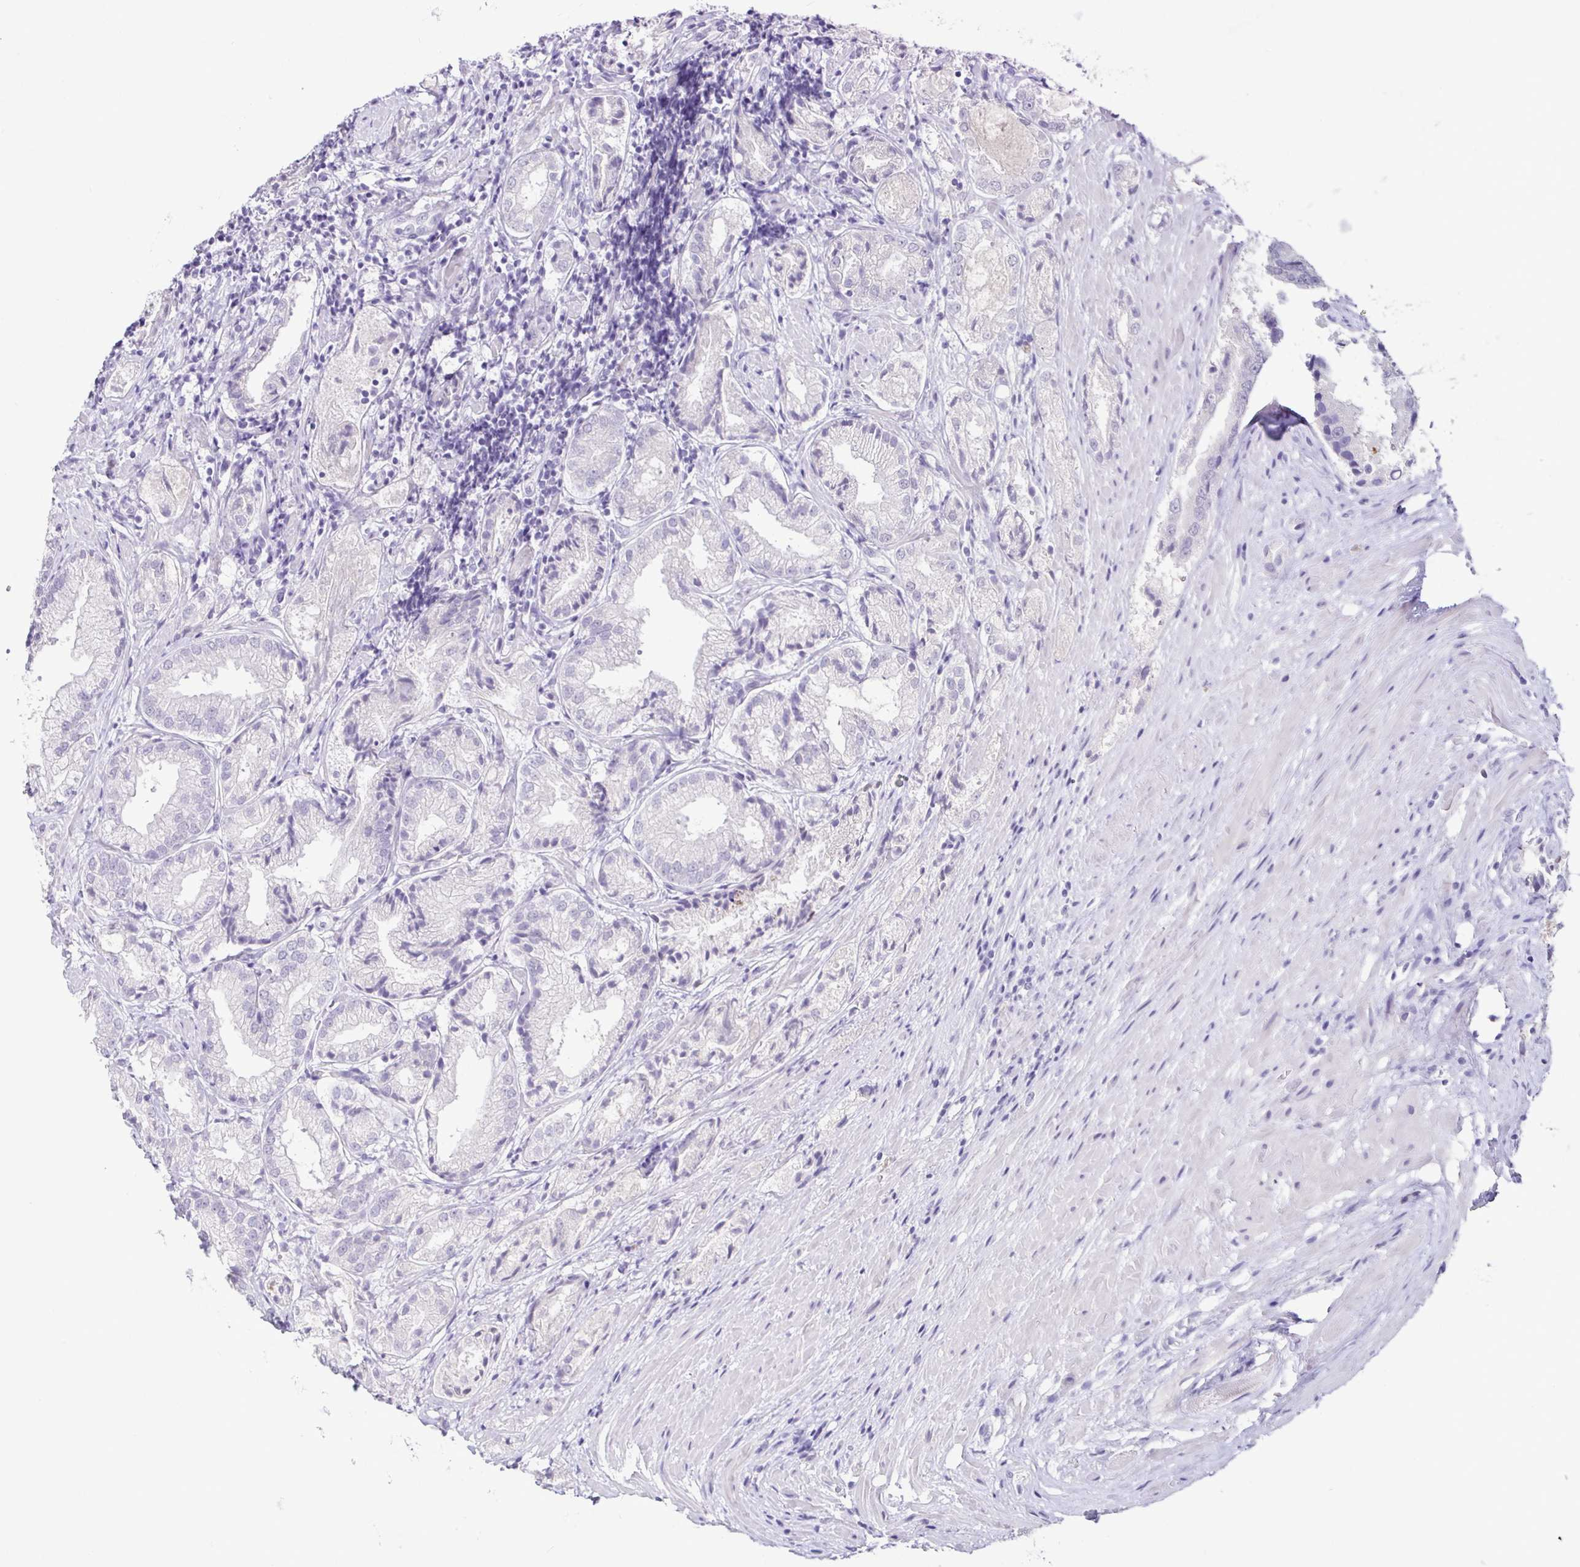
{"staining": {"intensity": "negative", "quantity": "none", "location": "none"}, "tissue": "prostate cancer", "cell_type": "Tumor cells", "image_type": "cancer", "snomed": [{"axis": "morphology", "description": "Adenocarcinoma, High grade"}, {"axis": "topography", "description": "Prostate"}], "caption": "Tumor cells show no significant positivity in prostate cancer.", "gene": "TP73", "patient": {"sex": "male", "age": 61}}